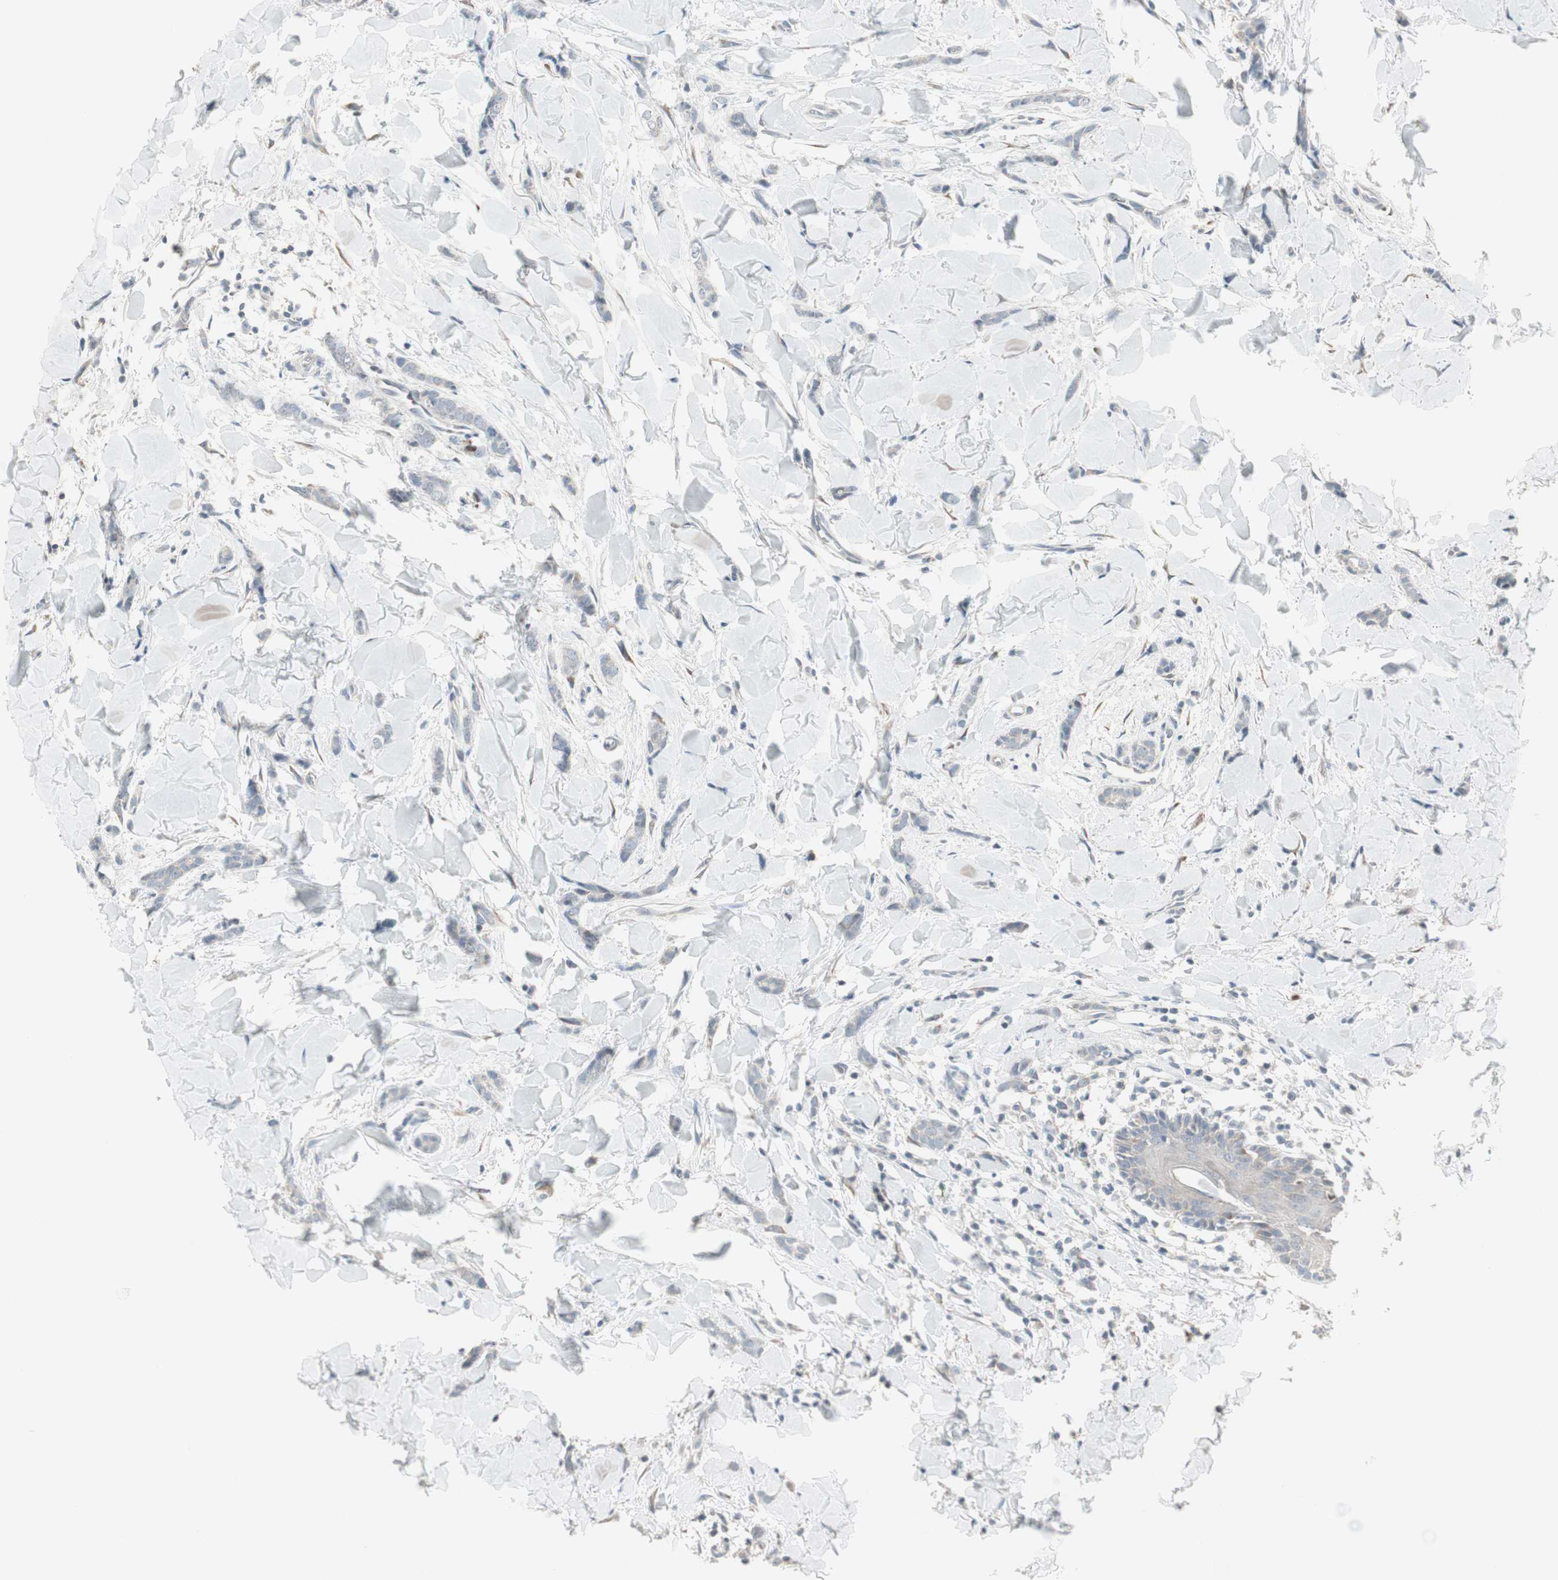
{"staining": {"intensity": "negative", "quantity": "none", "location": "none"}, "tissue": "breast cancer", "cell_type": "Tumor cells", "image_type": "cancer", "snomed": [{"axis": "morphology", "description": "Lobular carcinoma"}, {"axis": "topography", "description": "Skin"}, {"axis": "topography", "description": "Breast"}], "caption": "Immunohistochemical staining of human breast cancer demonstrates no significant staining in tumor cells. (Stains: DAB IHC with hematoxylin counter stain, Microscopy: brightfield microscopy at high magnification).", "gene": "PDZK1", "patient": {"sex": "female", "age": 46}}